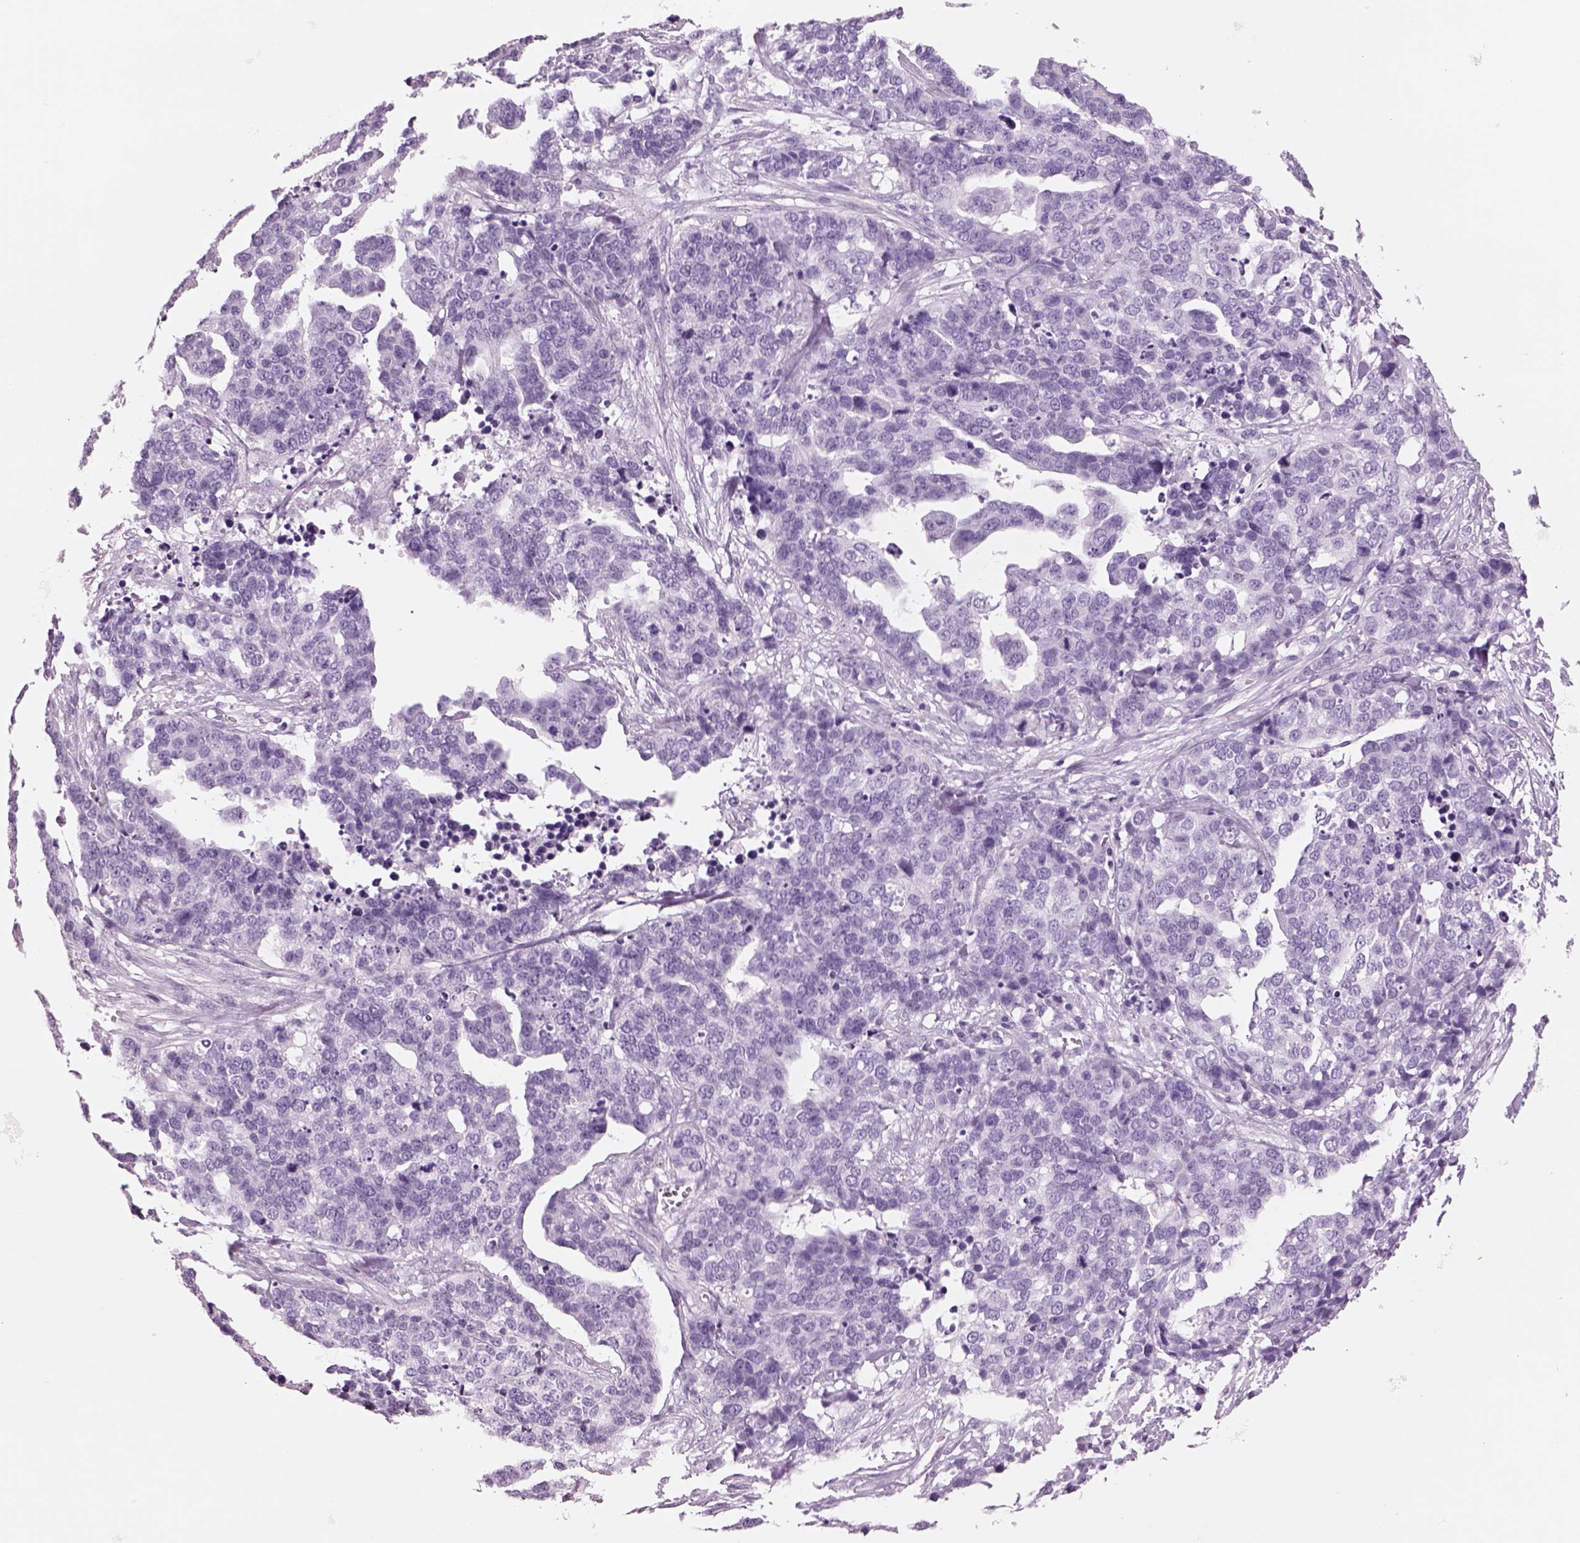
{"staining": {"intensity": "negative", "quantity": "none", "location": "none"}, "tissue": "ovarian cancer", "cell_type": "Tumor cells", "image_type": "cancer", "snomed": [{"axis": "morphology", "description": "Carcinoma, endometroid"}, {"axis": "topography", "description": "Ovary"}], "caption": "The histopathology image exhibits no significant expression in tumor cells of ovarian endometroid carcinoma. Nuclei are stained in blue.", "gene": "RHO", "patient": {"sex": "female", "age": 65}}